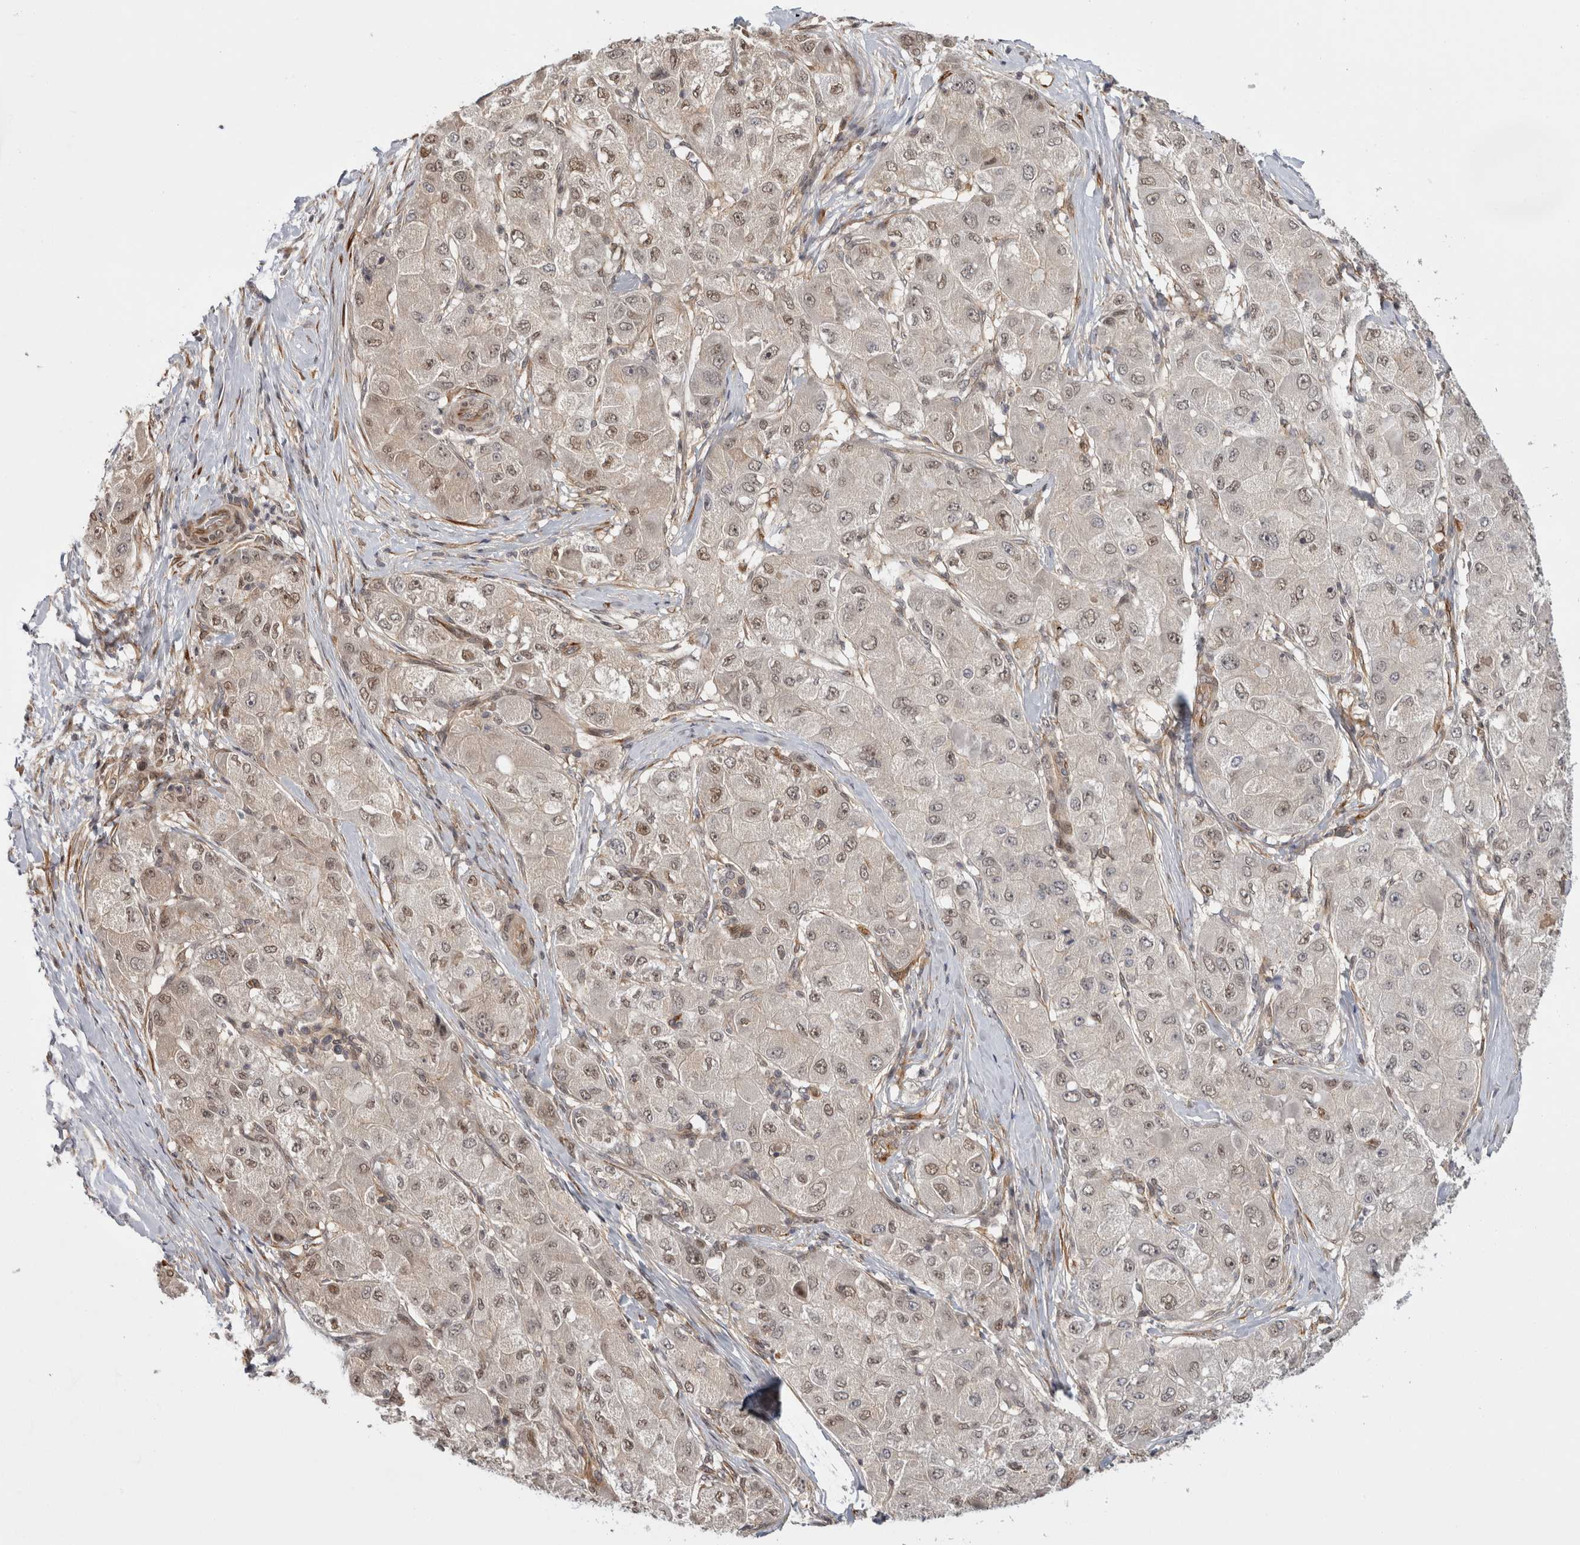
{"staining": {"intensity": "weak", "quantity": ">75%", "location": "nuclear"}, "tissue": "liver cancer", "cell_type": "Tumor cells", "image_type": "cancer", "snomed": [{"axis": "morphology", "description": "Carcinoma, Hepatocellular, NOS"}, {"axis": "topography", "description": "Liver"}], "caption": "High-magnification brightfield microscopy of liver hepatocellular carcinoma stained with DAB (3,3'-diaminobenzidine) (brown) and counterstained with hematoxylin (blue). tumor cells exhibit weak nuclear positivity is appreciated in about>75% of cells.", "gene": "ZNF318", "patient": {"sex": "male", "age": 80}}